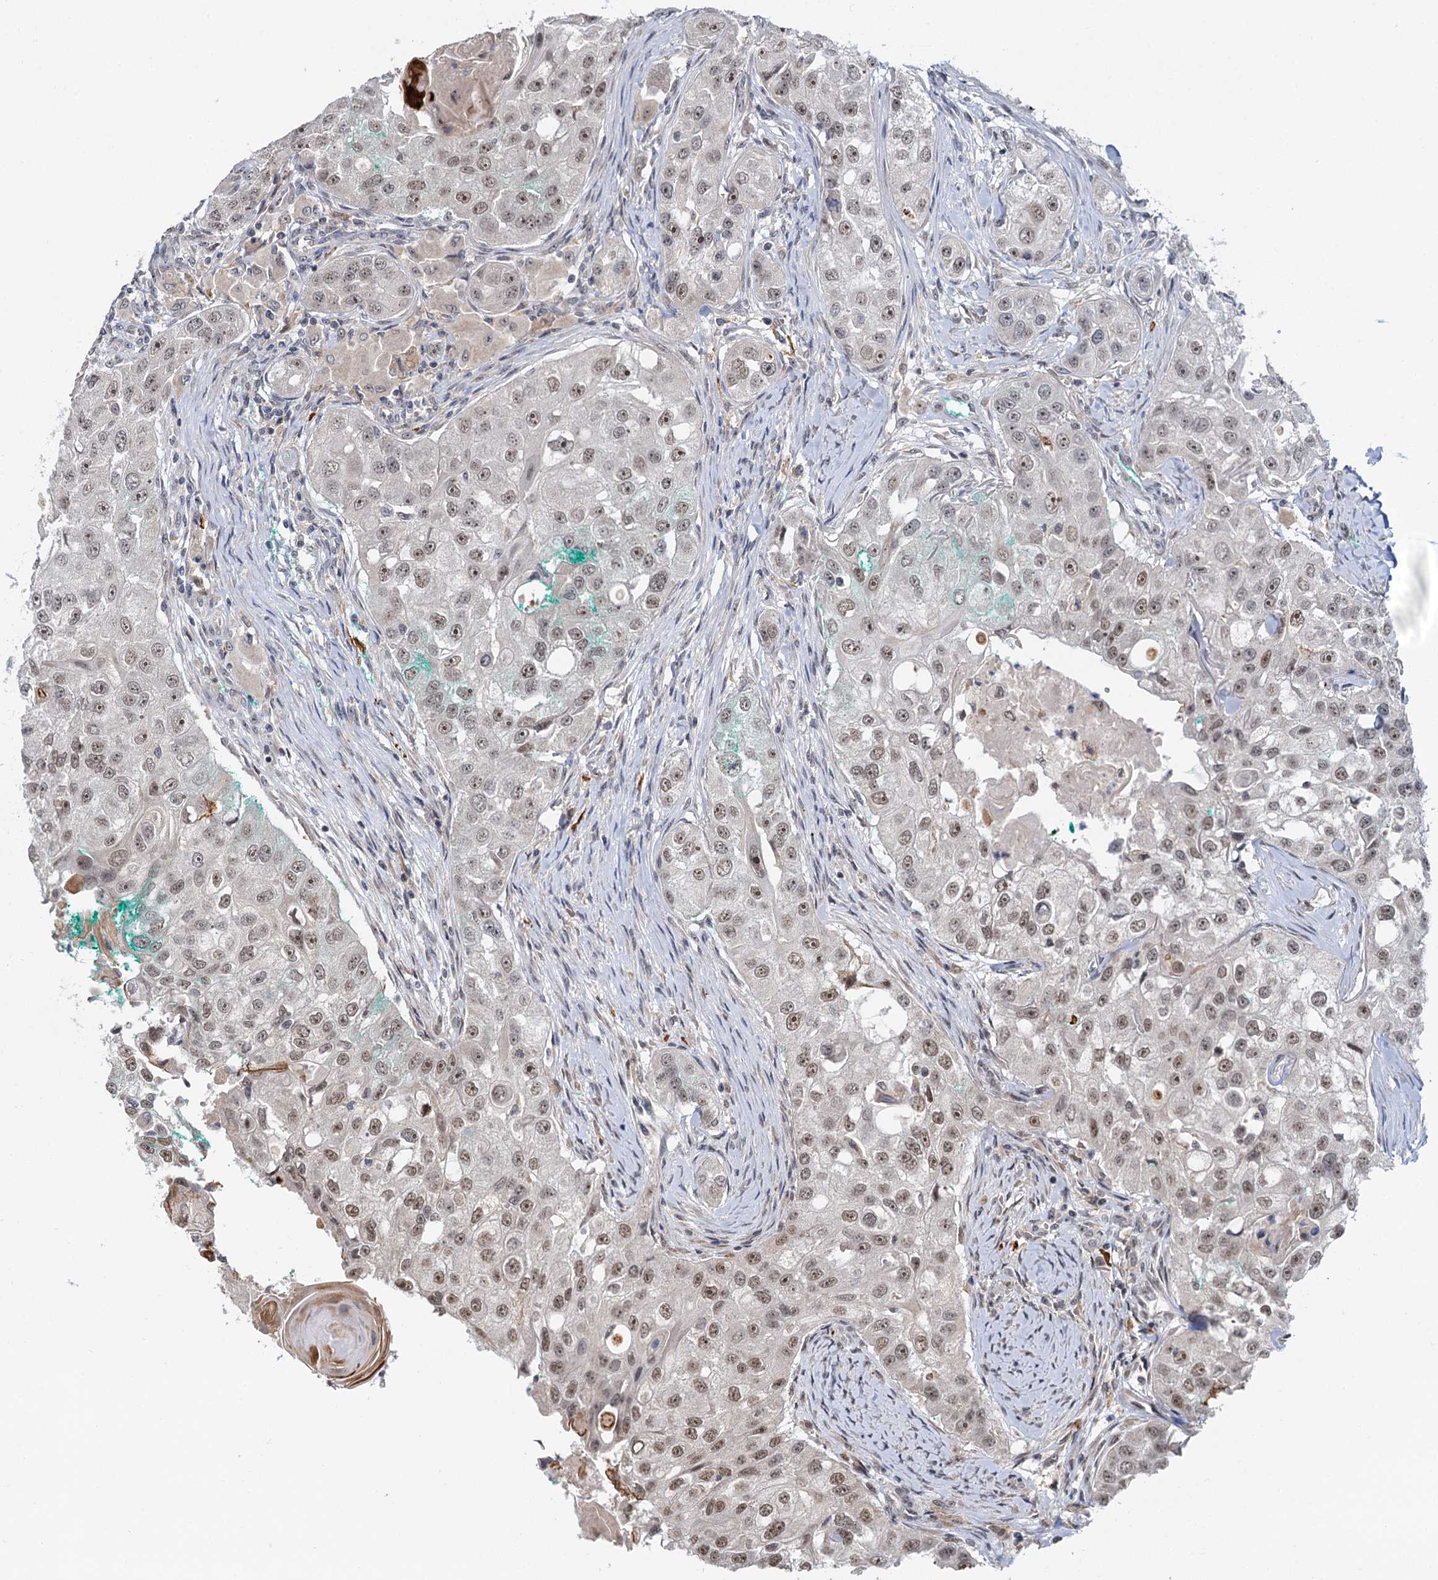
{"staining": {"intensity": "moderate", "quantity": ">75%", "location": "nuclear"}, "tissue": "head and neck cancer", "cell_type": "Tumor cells", "image_type": "cancer", "snomed": [{"axis": "morphology", "description": "Normal tissue, NOS"}, {"axis": "morphology", "description": "Squamous cell carcinoma, NOS"}, {"axis": "topography", "description": "Skeletal muscle"}, {"axis": "topography", "description": "Head-Neck"}], "caption": "Protein expression by immunohistochemistry demonstrates moderate nuclear expression in approximately >75% of tumor cells in head and neck squamous cell carcinoma. Nuclei are stained in blue.", "gene": "NAT10", "patient": {"sex": "male", "age": 51}}